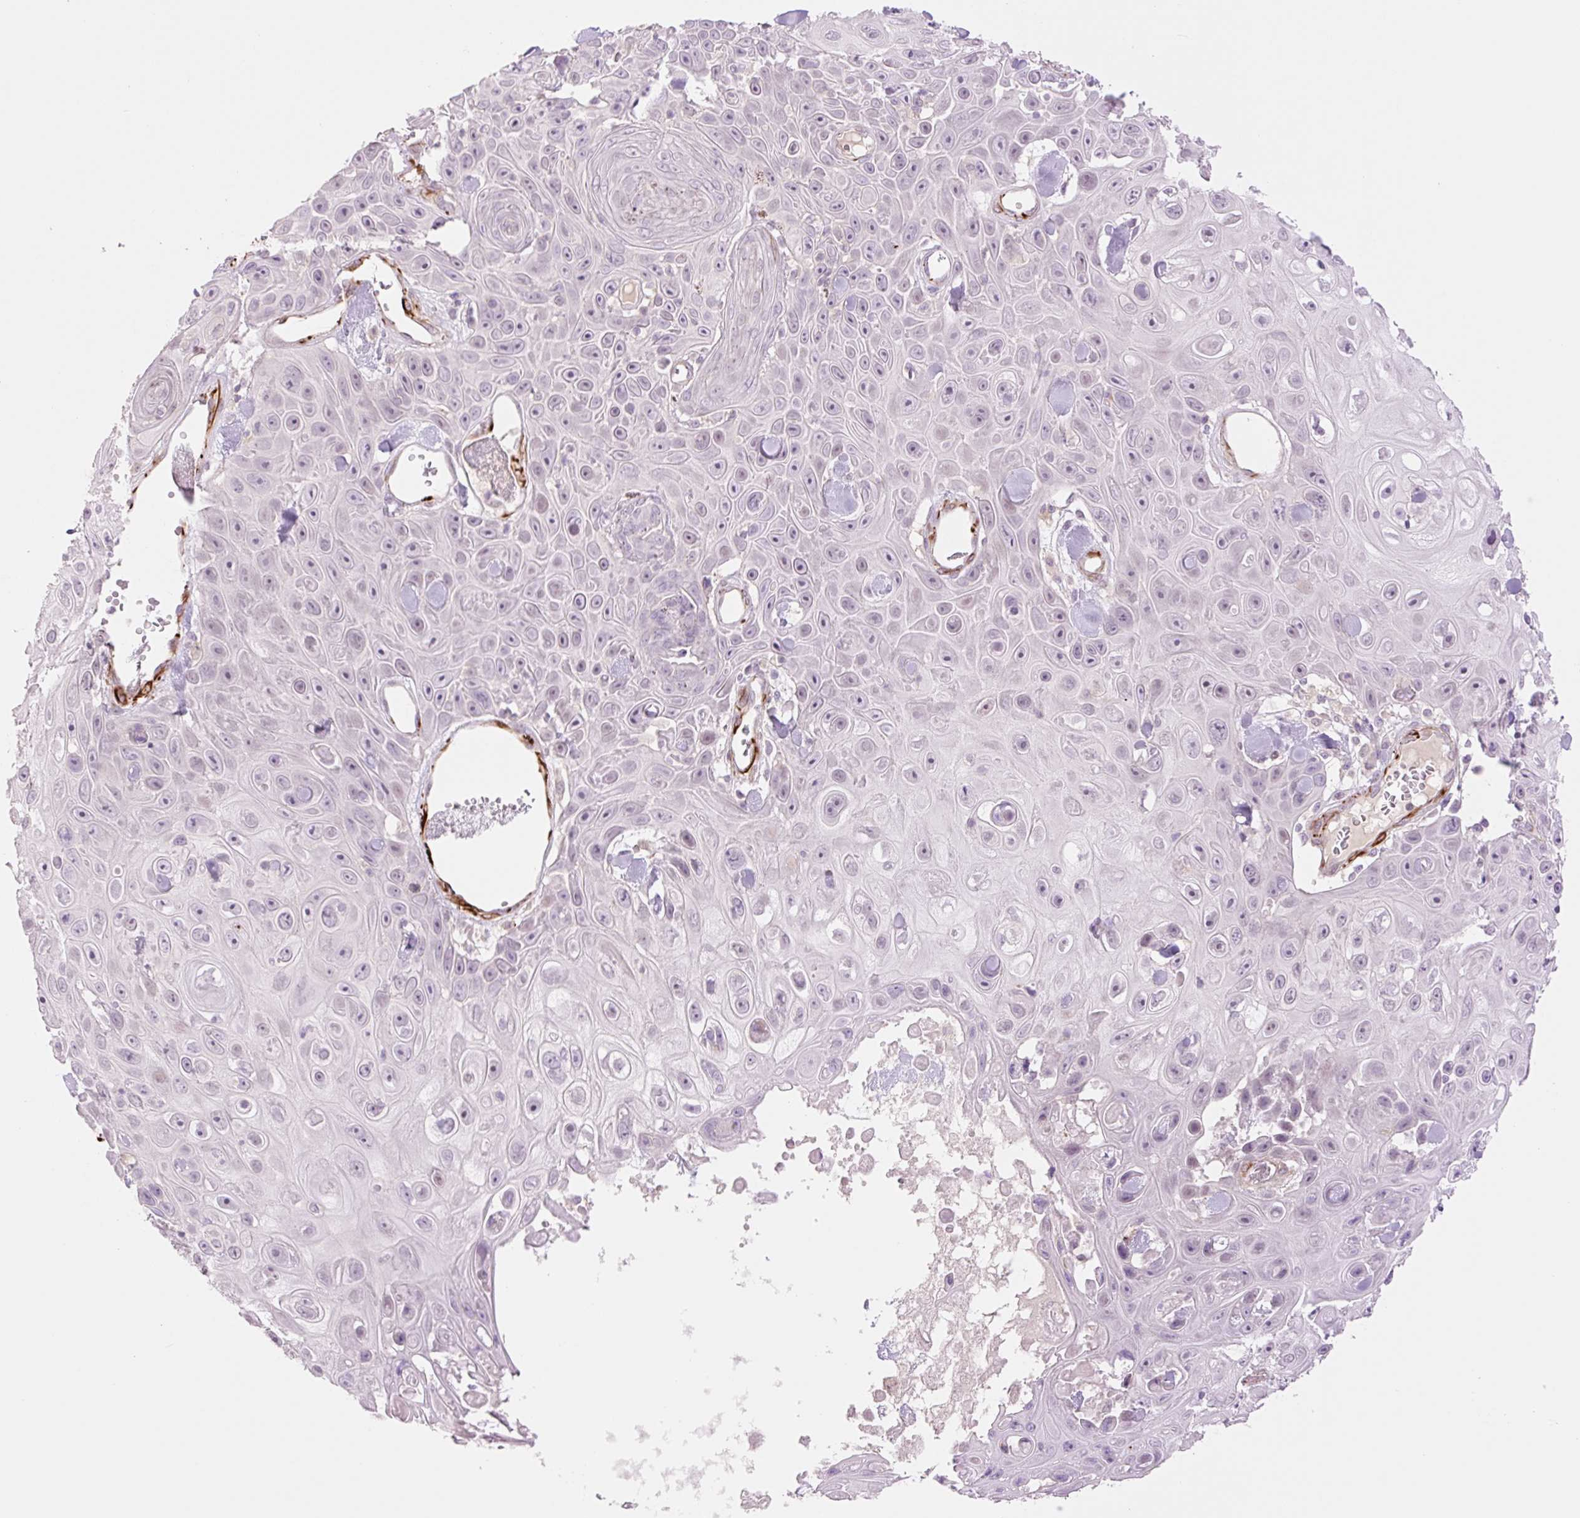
{"staining": {"intensity": "negative", "quantity": "none", "location": "none"}, "tissue": "skin cancer", "cell_type": "Tumor cells", "image_type": "cancer", "snomed": [{"axis": "morphology", "description": "Squamous cell carcinoma, NOS"}, {"axis": "topography", "description": "Skin"}], "caption": "Skin cancer (squamous cell carcinoma) was stained to show a protein in brown. There is no significant staining in tumor cells. (DAB (3,3'-diaminobenzidine) IHC, high magnification).", "gene": "ZFYVE21", "patient": {"sex": "male", "age": 82}}